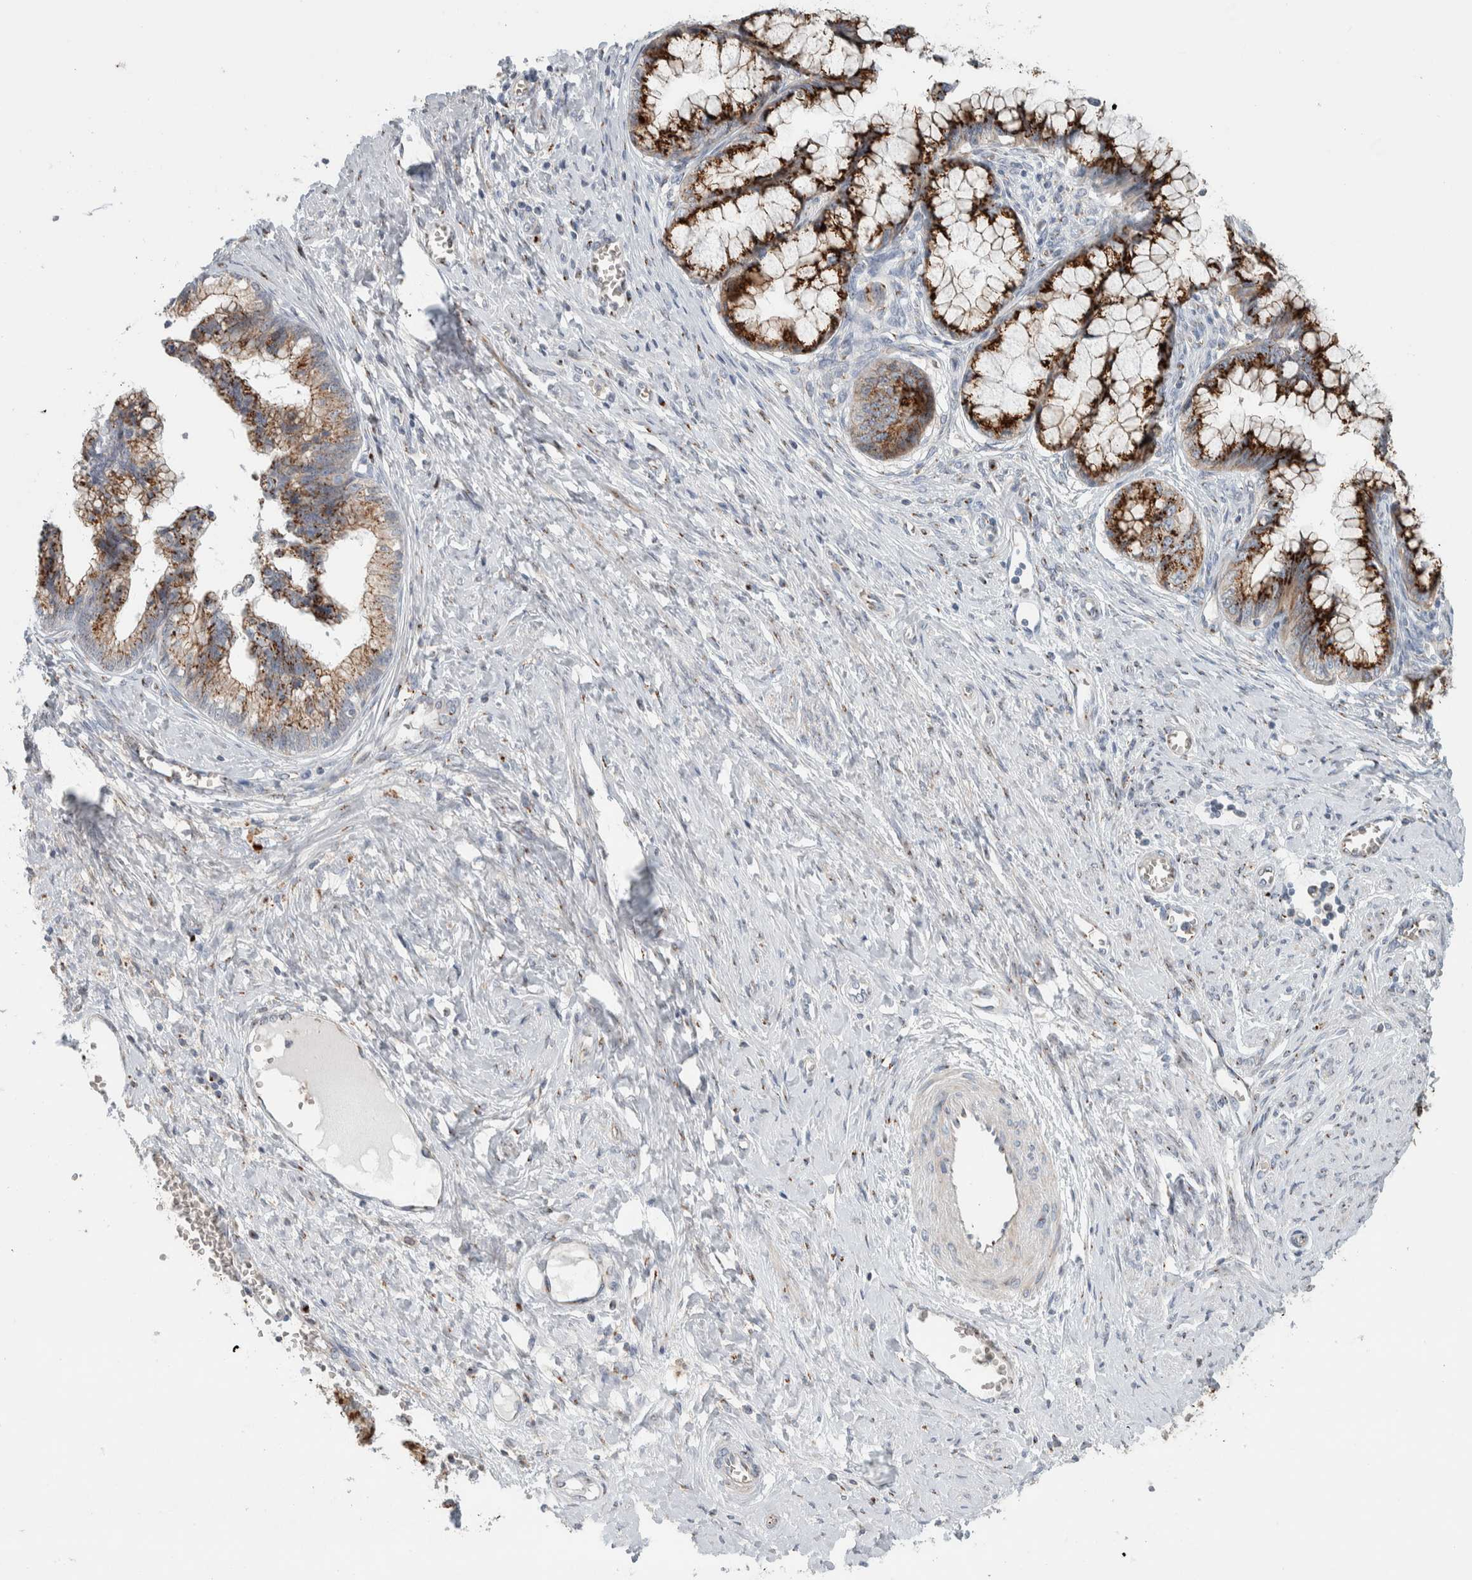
{"staining": {"intensity": "strong", "quantity": ">75%", "location": "cytoplasmic/membranous"}, "tissue": "cervical cancer", "cell_type": "Tumor cells", "image_type": "cancer", "snomed": [{"axis": "morphology", "description": "Adenocarcinoma, NOS"}, {"axis": "topography", "description": "Cervix"}], "caption": "High-power microscopy captured an immunohistochemistry image of cervical cancer (adenocarcinoma), revealing strong cytoplasmic/membranous expression in about >75% of tumor cells.", "gene": "SLC38A10", "patient": {"sex": "female", "age": 44}}